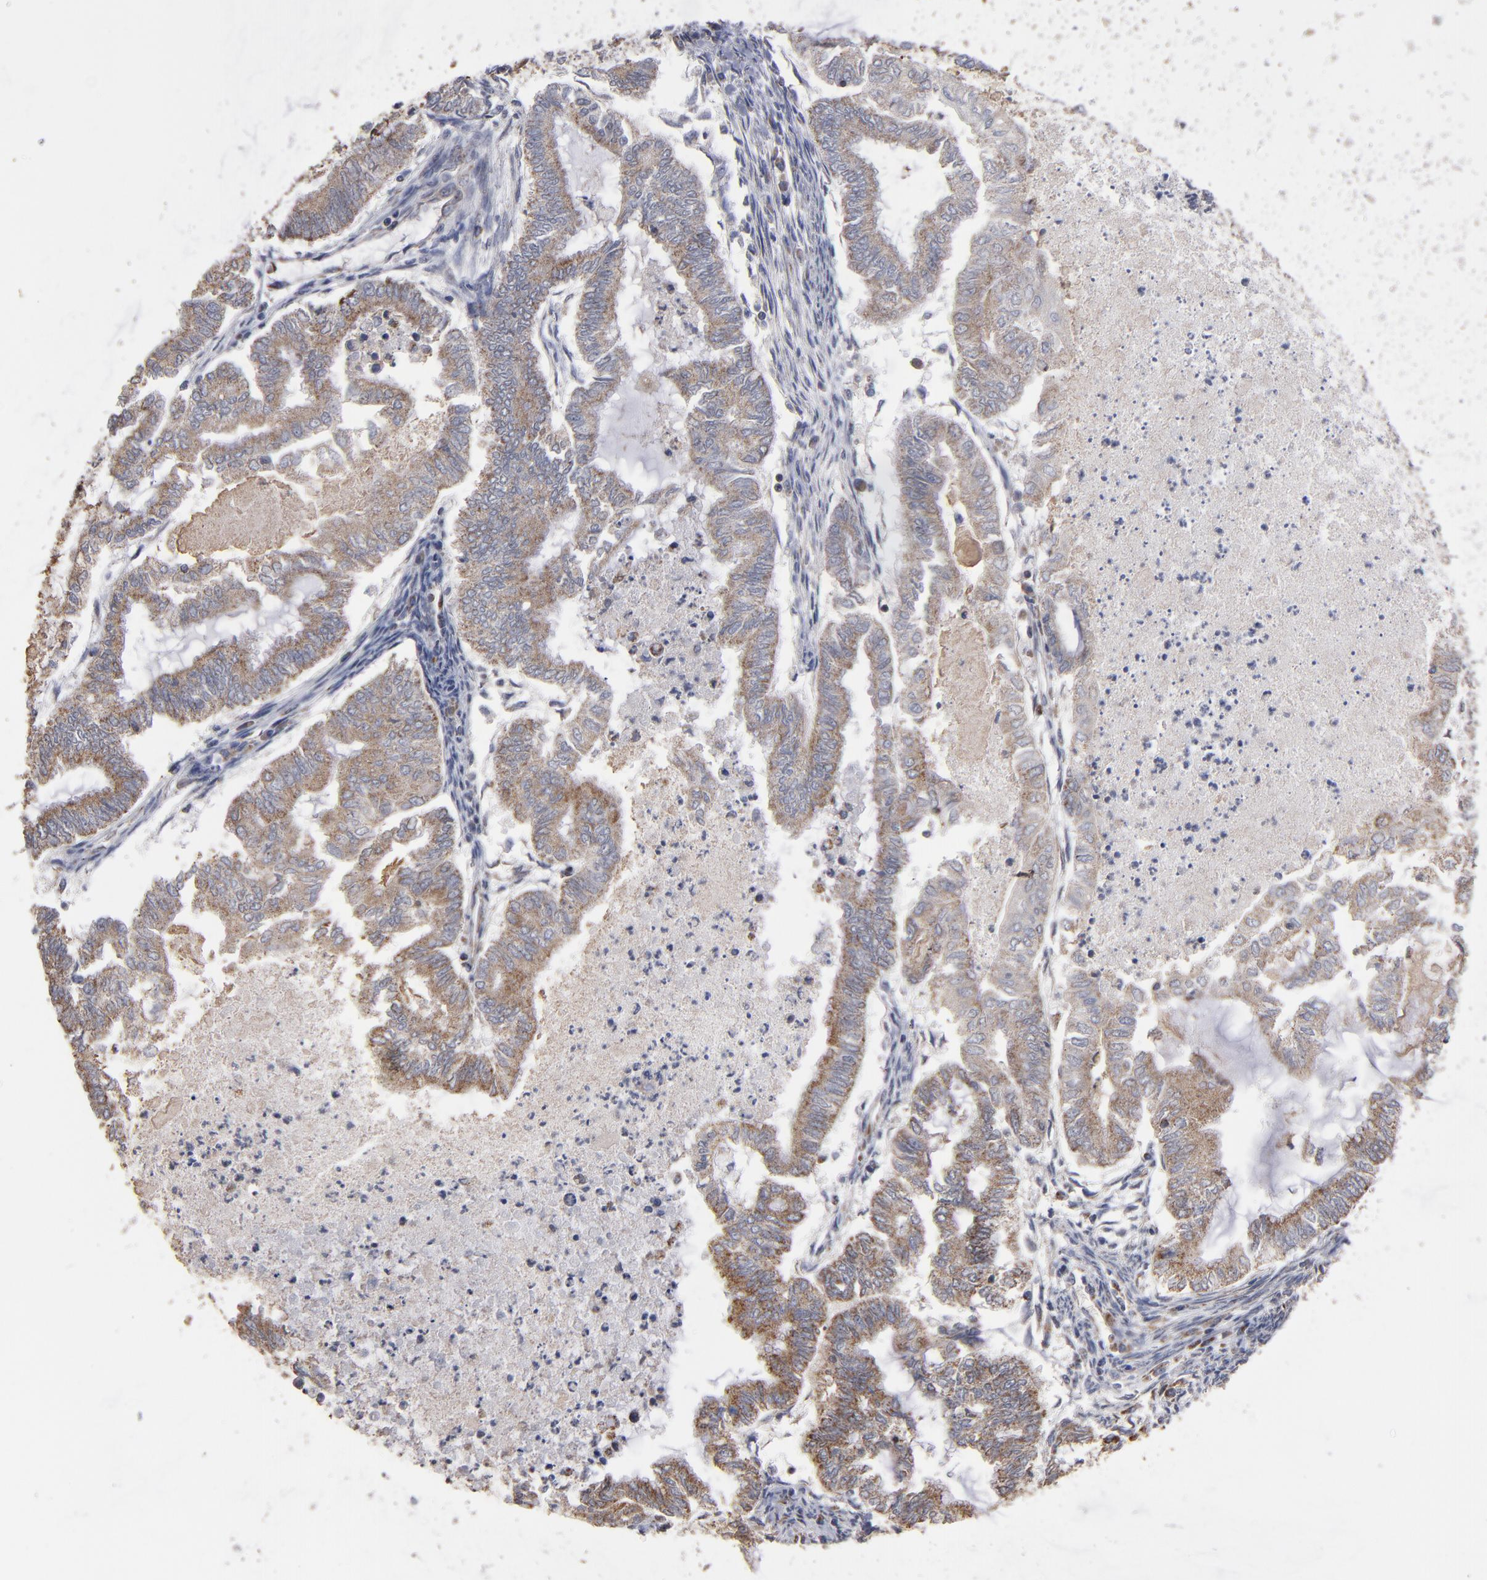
{"staining": {"intensity": "weak", "quantity": ">75%", "location": "cytoplasmic/membranous"}, "tissue": "endometrial cancer", "cell_type": "Tumor cells", "image_type": "cancer", "snomed": [{"axis": "morphology", "description": "Adenocarcinoma, NOS"}, {"axis": "topography", "description": "Endometrium"}], "caption": "A brown stain labels weak cytoplasmic/membranous expression of a protein in endometrial adenocarcinoma tumor cells. Ihc stains the protein of interest in brown and the nuclei are stained blue.", "gene": "MIPOL1", "patient": {"sex": "female", "age": 79}}